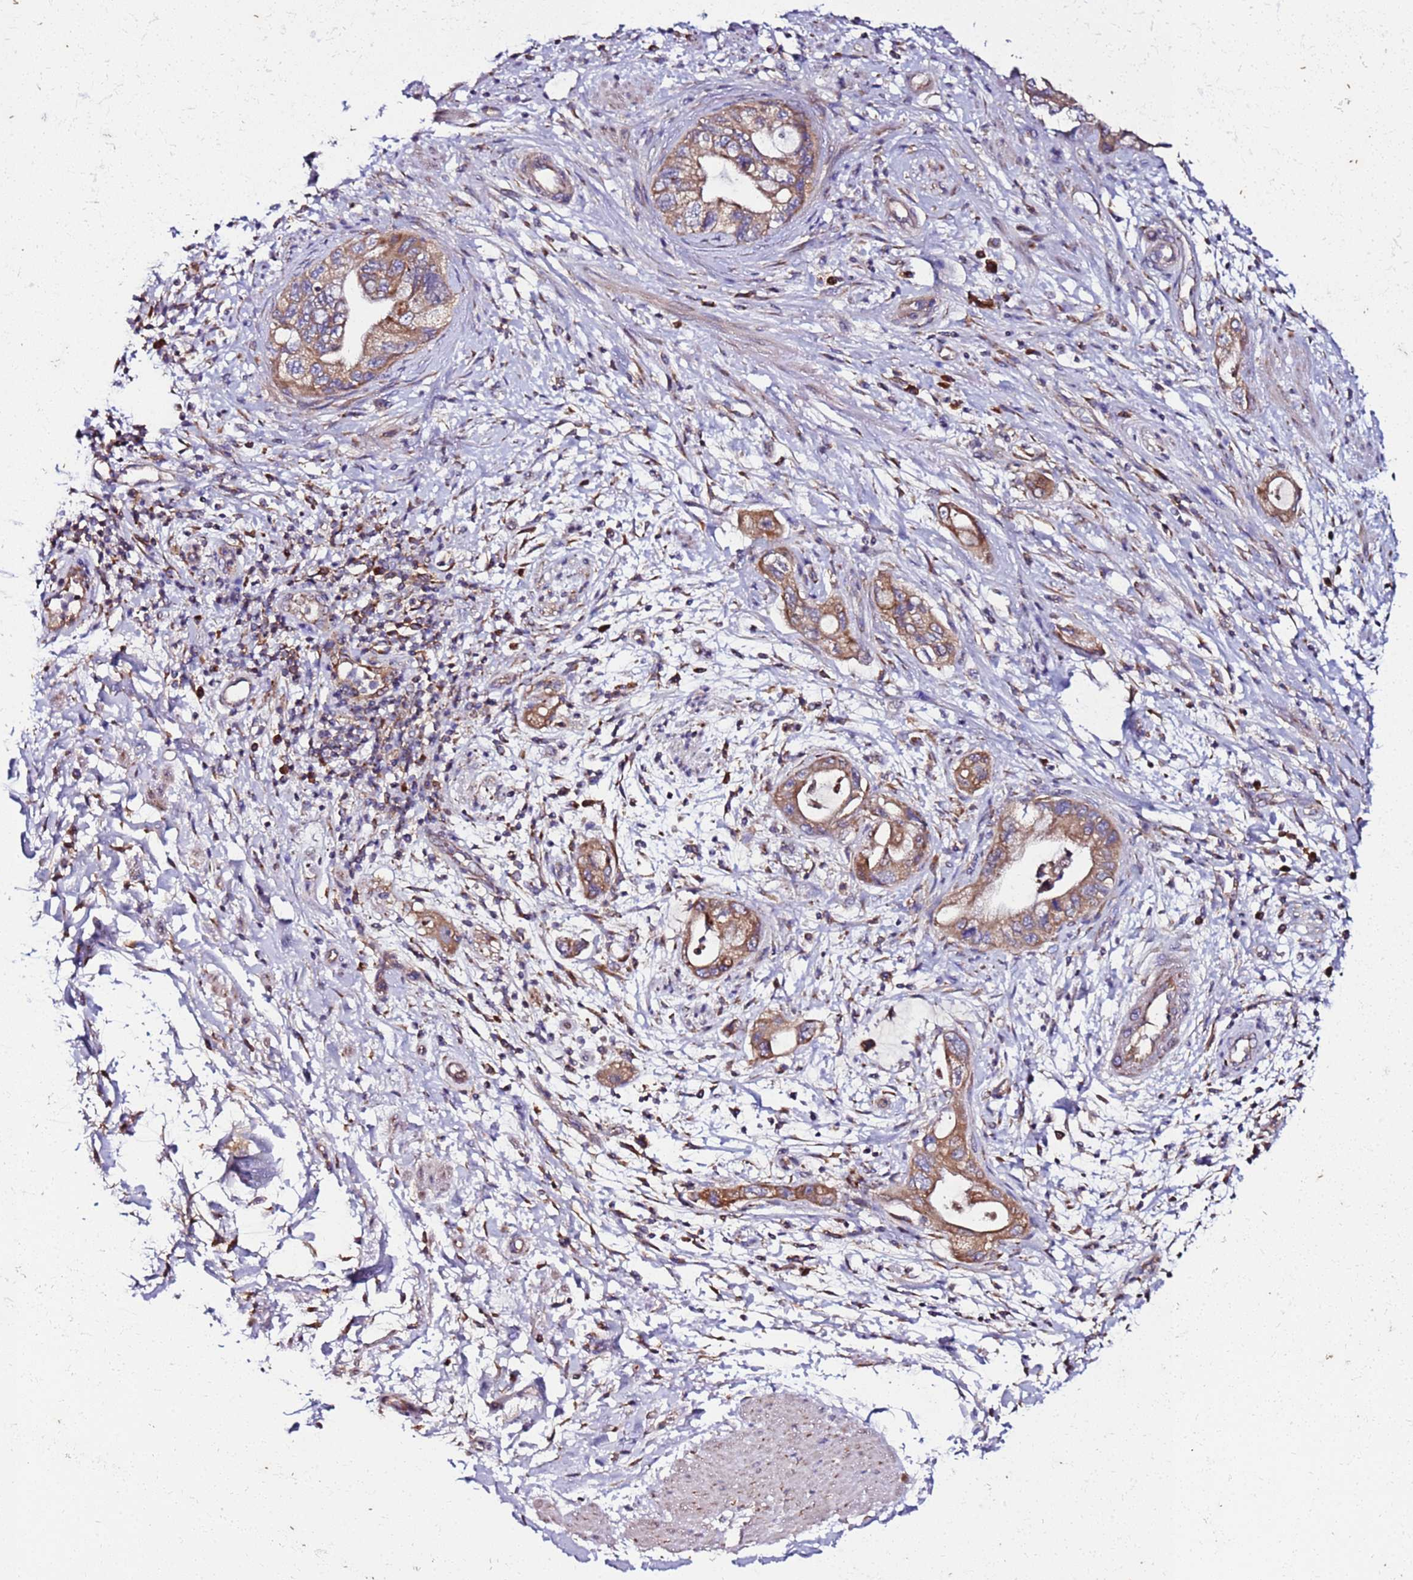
{"staining": {"intensity": "moderate", "quantity": ">75%", "location": "cytoplasmic/membranous"}, "tissue": "pancreatic cancer", "cell_type": "Tumor cells", "image_type": "cancer", "snomed": [{"axis": "morphology", "description": "Adenocarcinoma, NOS"}, {"axis": "topography", "description": "Pancreas"}], "caption": "Adenocarcinoma (pancreatic) tissue exhibits moderate cytoplasmic/membranous staining in approximately >75% of tumor cells (brown staining indicates protein expression, while blue staining denotes nuclei).", "gene": "C19orf12", "patient": {"sex": "female", "age": 73}}